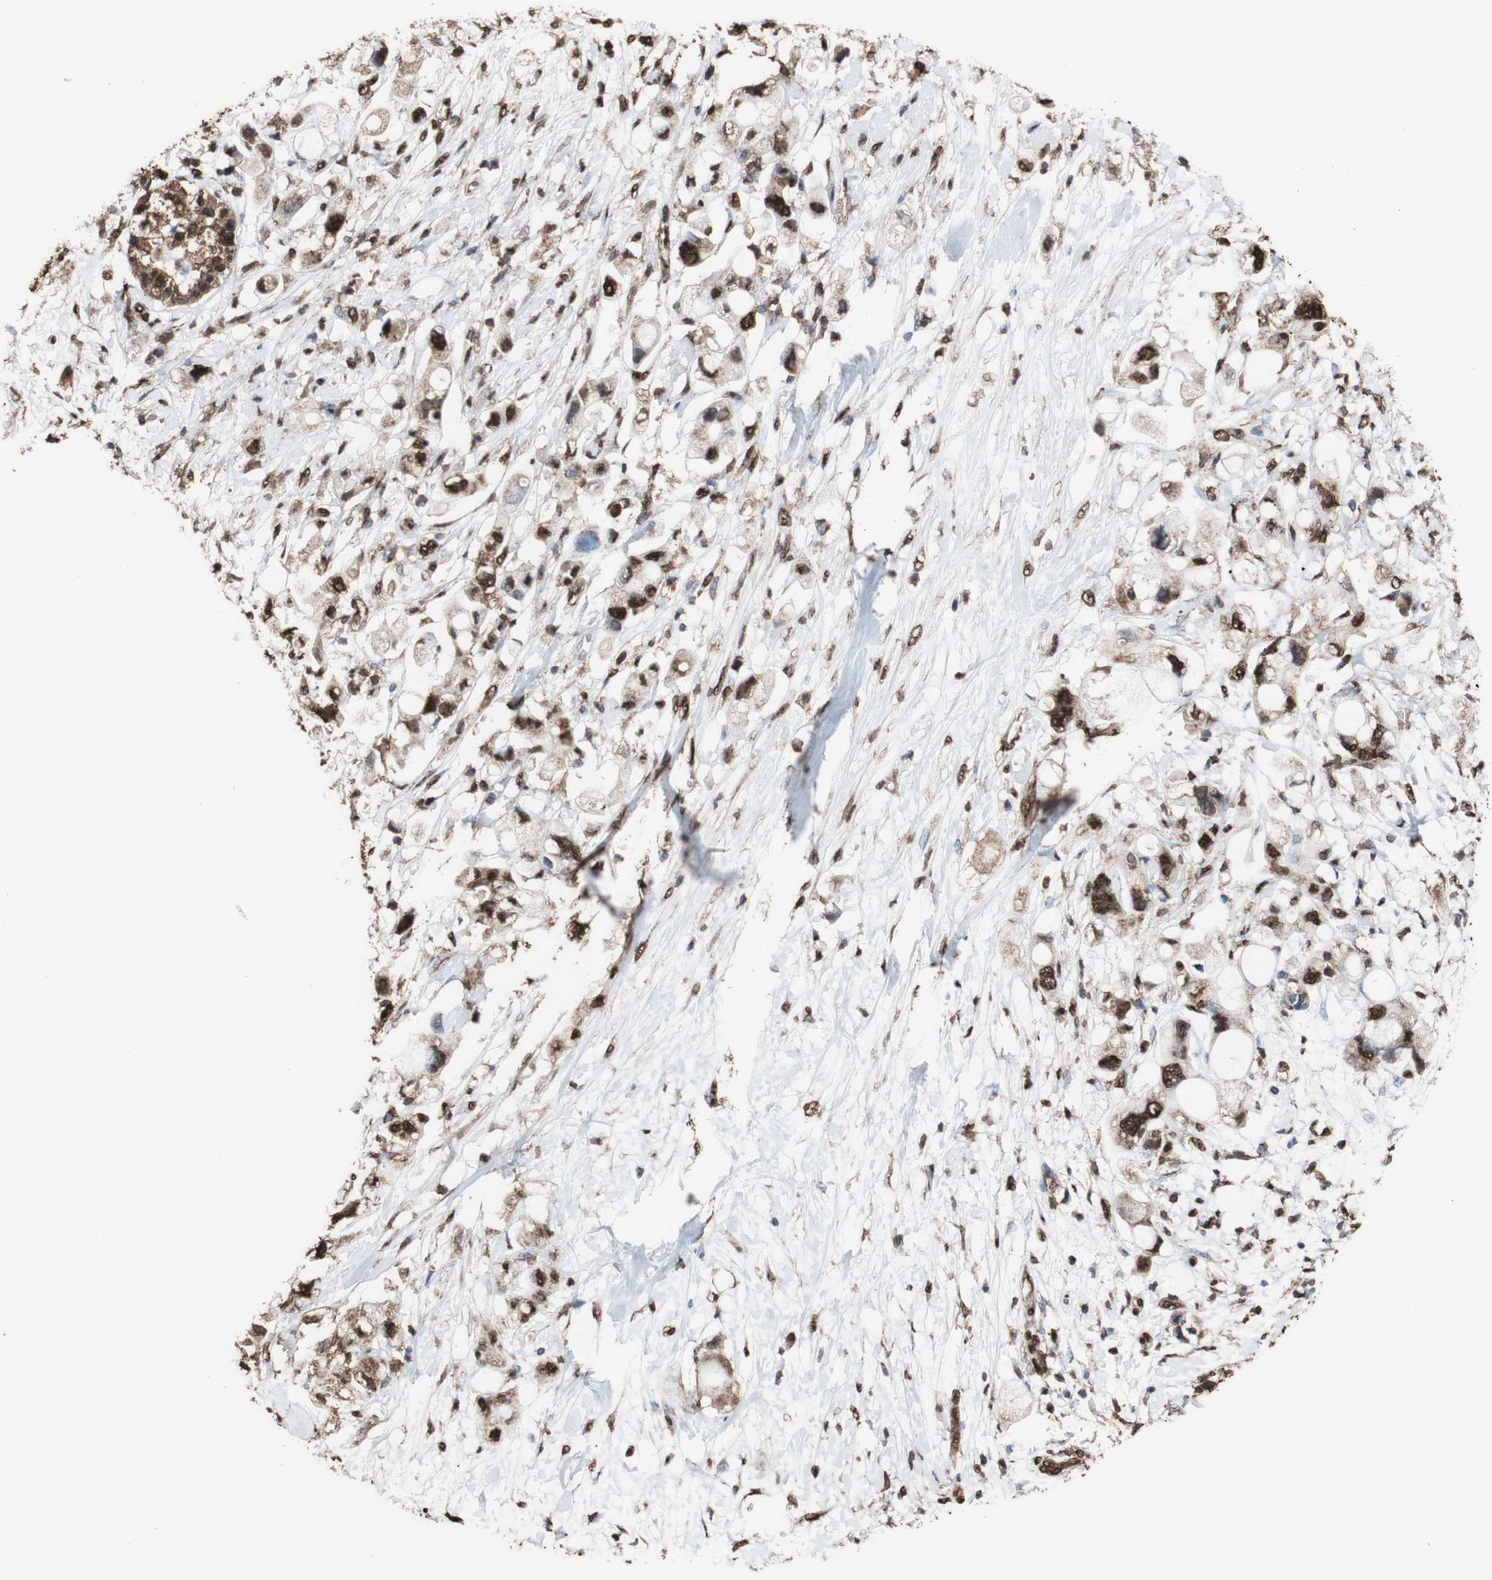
{"staining": {"intensity": "strong", "quantity": ">75%", "location": "cytoplasmic/membranous,nuclear"}, "tissue": "pancreatic cancer", "cell_type": "Tumor cells", "image_type": "cancer", "snomed": [{"axis": "morphology", "description": "Adenocarcinoma, NOS"}, {"axis": "topography", "description": "Pancreas"}], "caption": "An immunohistochemistry (IHC) photomicrograph of tumor tissue is shown. Protein staining in brown shows strong cytoplasmic/membranous and nuclear positivity in pancreatic adenocarcinoma within tumor cells.", "gene": "PIDD1", "patient": {"sex": "female", "age": 56}}